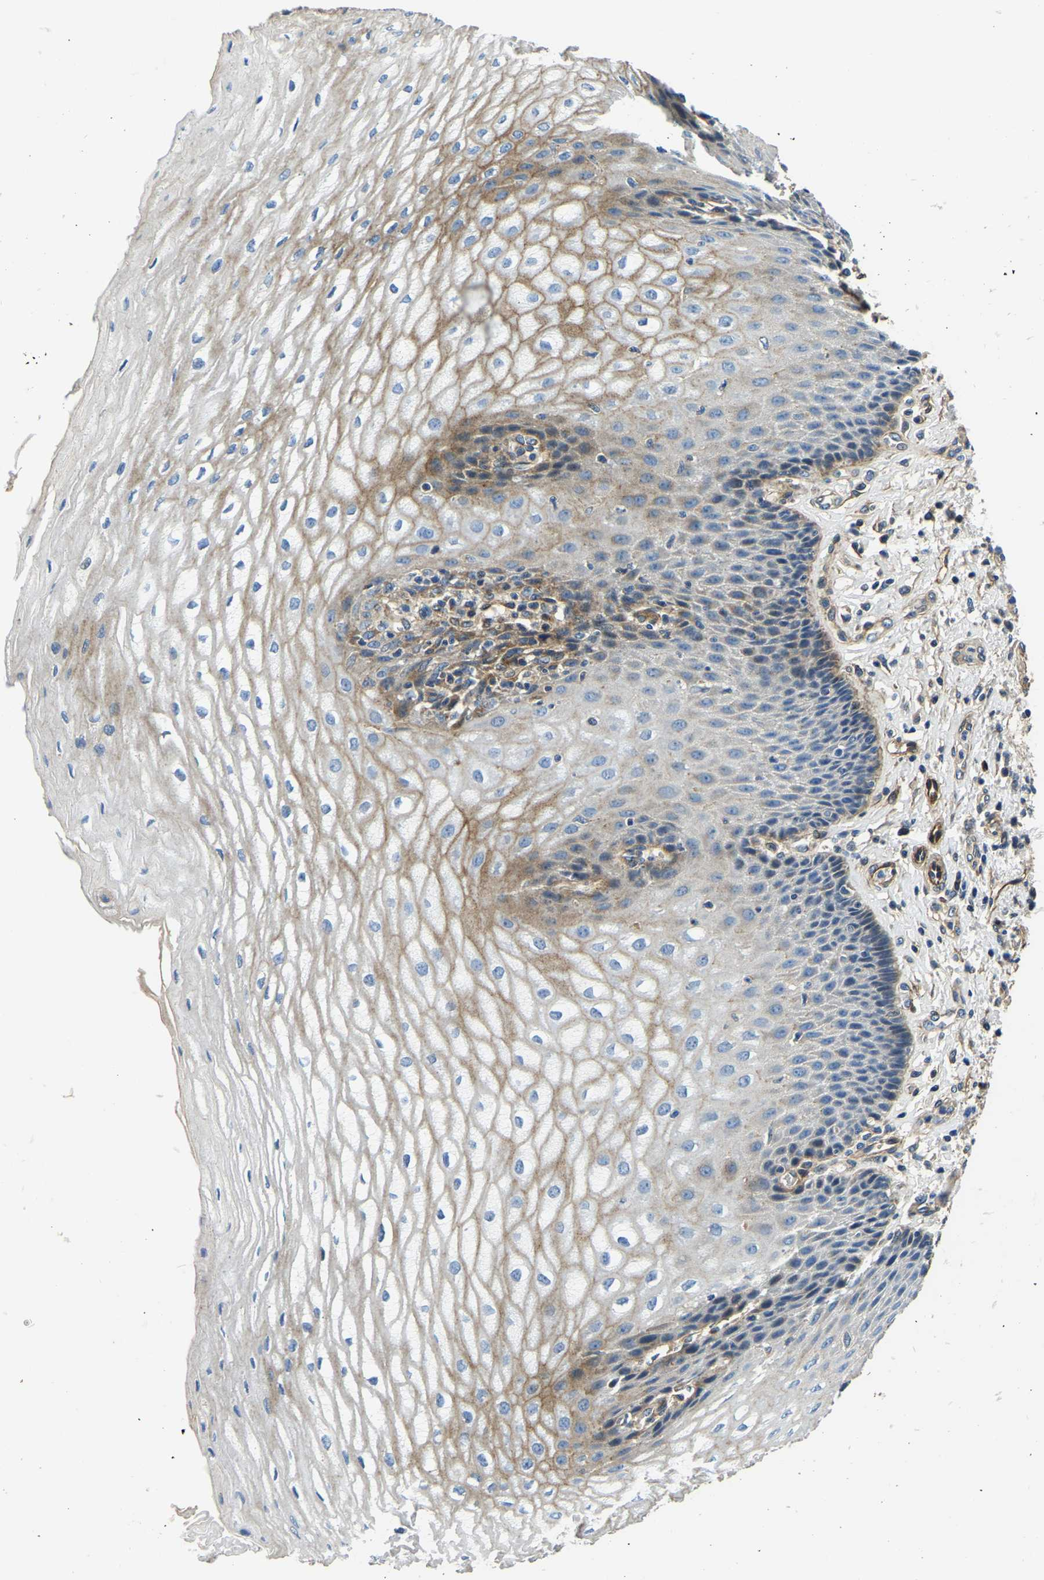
{"staining": {"intensity": "moderate", "quantity": "<25%", "location": "cytoplasmic/membranous"}, "tissue": "esophagus", "cell_type": "Squamous epithelial cells", "image_type": "normal", "snomed": [{"axis": "morphology", "description": "Normal tissue, NOS"}, {"axis": "topography", "description": "Esophagus"}], "caption": "DAB (3,3'-diaminobenzidine) immunohistochemical staining of normal human esophagus exhibits moderate cytoplasmic/membranous protein positivity in approximately <25% of squamous epithelial cells. (DAB (3,3'-diaminobenzidine) = brown stain, brightfield microscopy at high magnification).", "gene": "RNF39", "patient": {"sex": "male", "age": 54}}